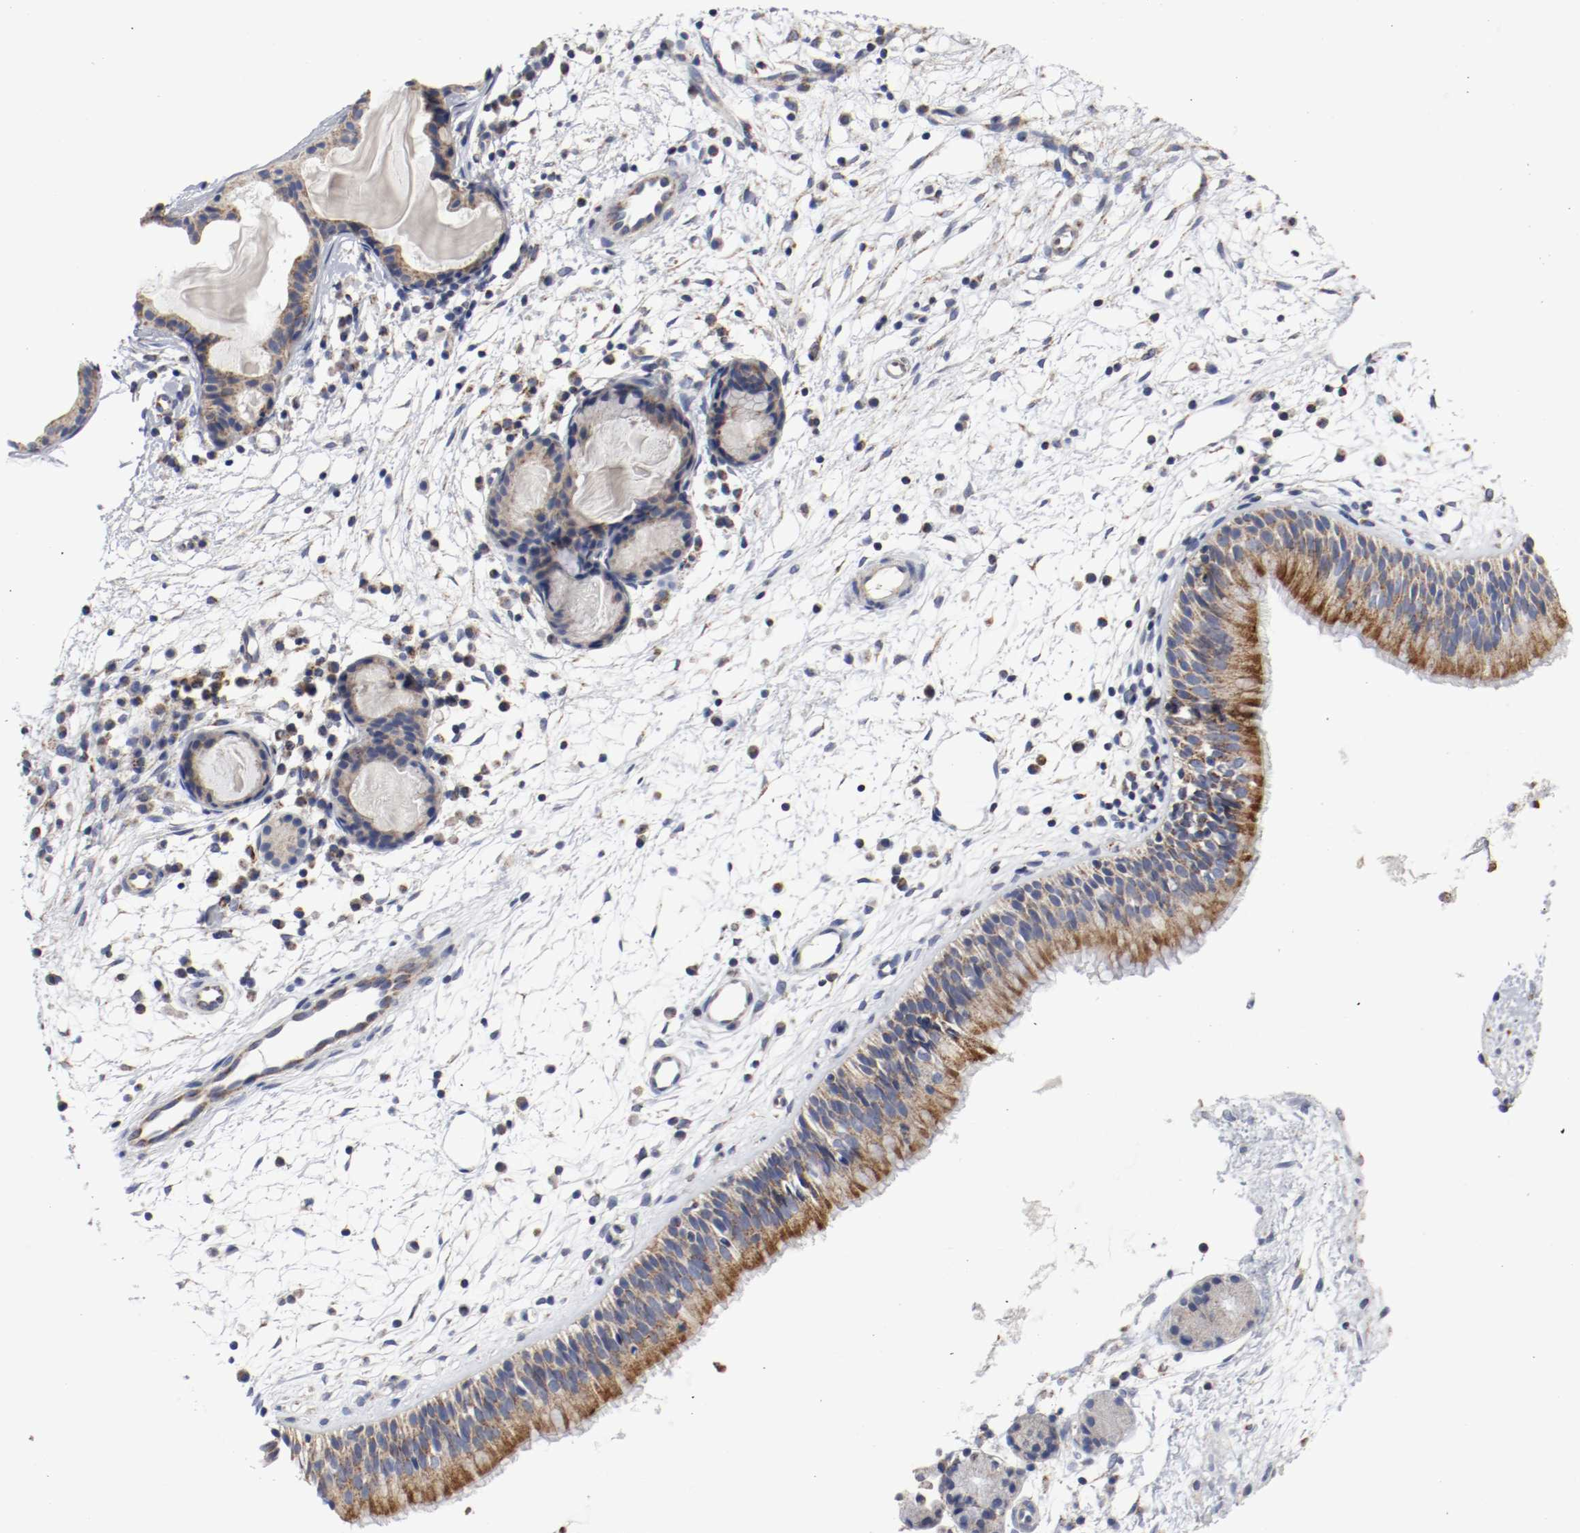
{"staining": {"intensity": "strong", "quantity": ">75%", "location": "cytoplasmic/membranous"}, "tissue": "nasopharynx", "cell_type": "Respiratory epithelial cells", "image_type": "normal", "snomed": [{"axis": "morphology", "description": "Normal tissue, NOS"}, {"axis": "topography", "description": "Nasopharynx"}], "caption": "Immunohistochemical staining of benign nasopharynx displays strong cytoplasmic/membranous protein staining in approximately >75% of respiratory epithelial cells. The protein is stained brown, and the nuclei are stained in blue (DAB (3,3'-diaminobenzidine) IHC with brightfield microscopy, high magnification).", "gene": "AFG3L2", "patient": {"sex": "male", "age": 21}}